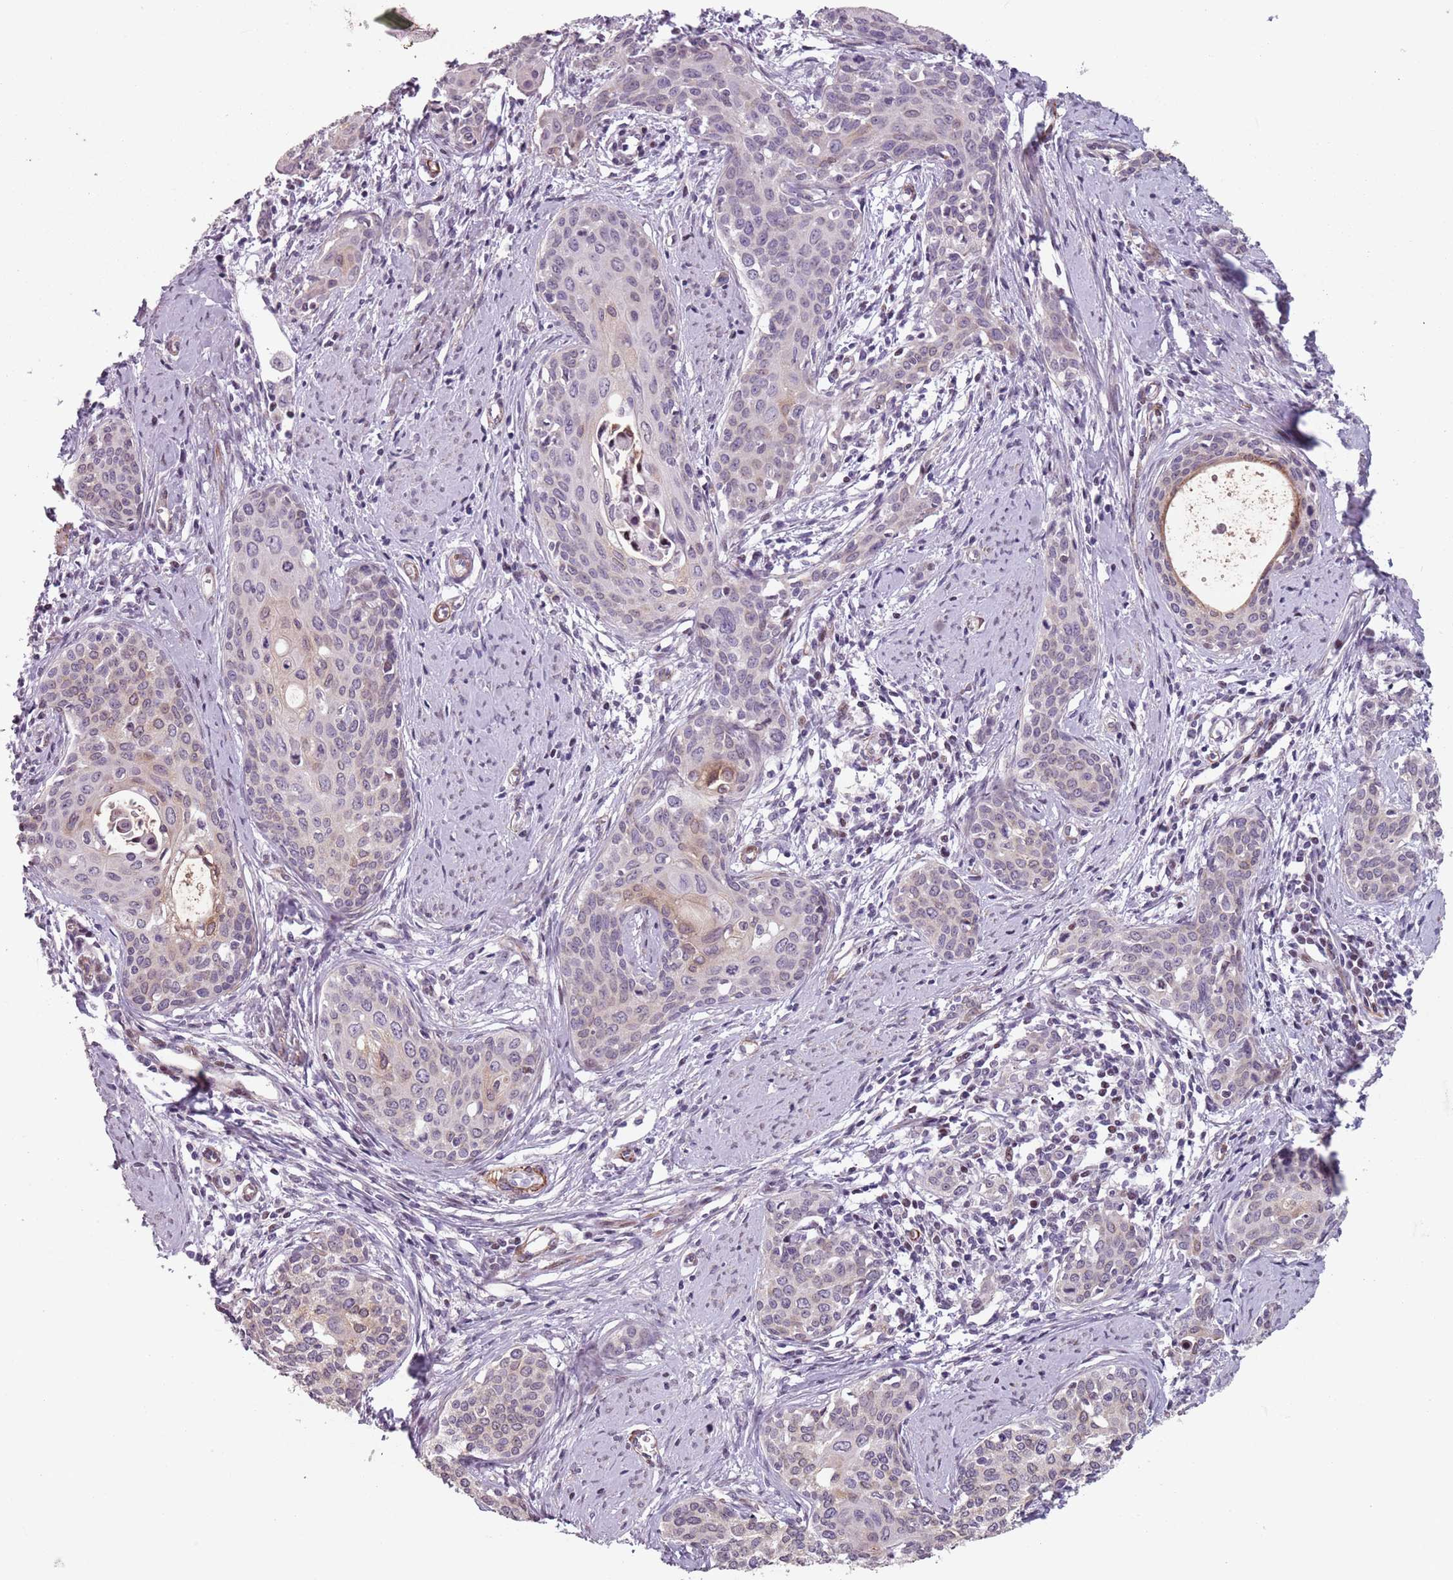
{"staining": {"intensity": "weak", "quantity": "25%-75%", "location": "cytoplasmic/membranous"}, "tissue": "cervical cancer", "cell_type": "Tumor cells", "image_type": "cancer", "snomed": [{"axis": "morphology", "description": "Squamous cell carcinoma, NOS"}, {"axis": "topography", "description": "Cervix"}], "caption": "Cervical cancer stained with DAB (3,3'-diaminobenzidine) immunohistochemistry reveals low levels of weak cytoplasmic/membranous expression in approximately 25%-75% of tumor cells.", "gene": "TMC4", "patient": {"sex": "female", "age": 46}}